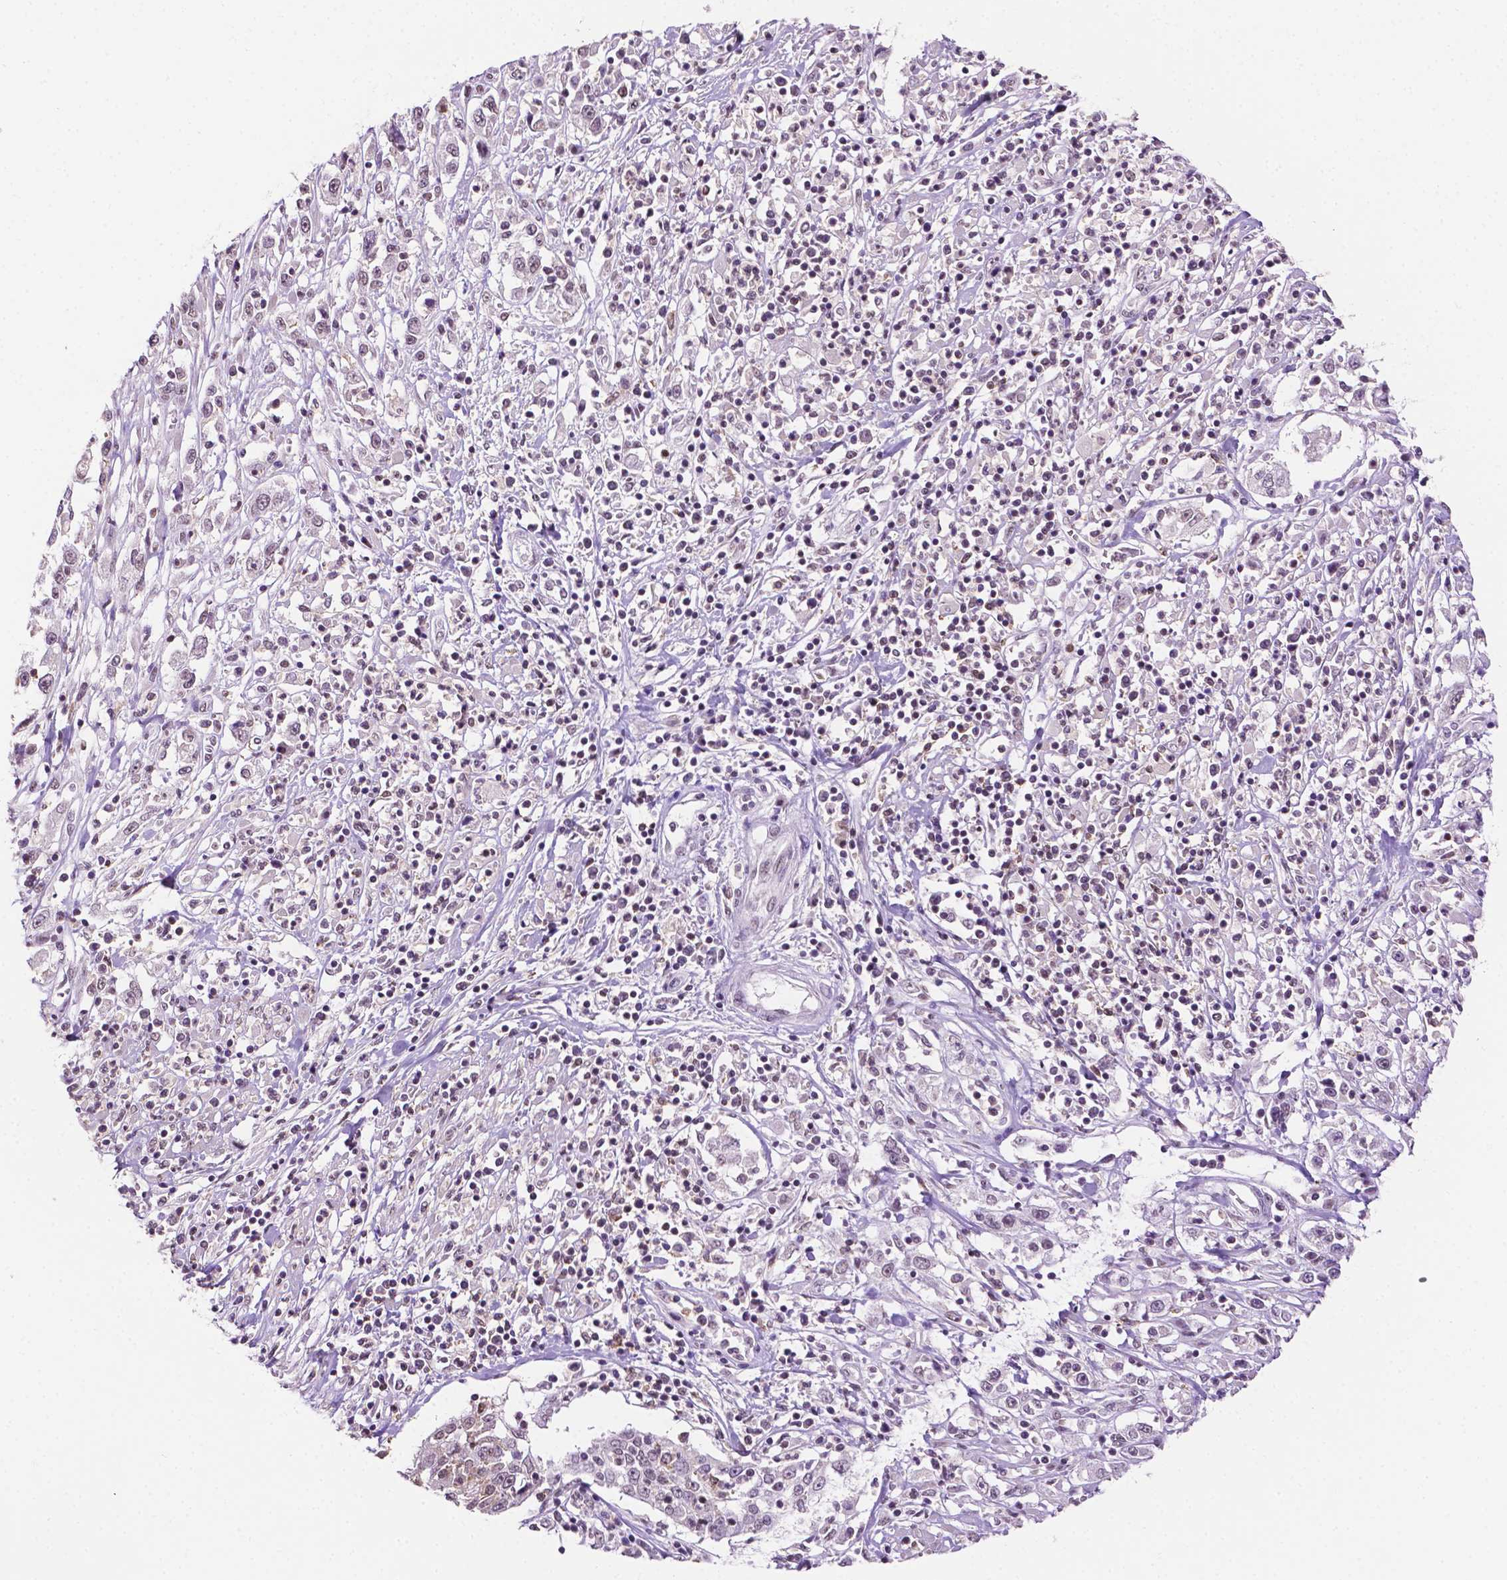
{"staining": {"intensity": "weak", "quantity": ">75%", "location": "nuclear"}, "tissue": "cervical cancer", "cell_type": "Tumor cells", "image_type": "cancer", "snomed": [{"axis": "morphology", "description": "Adenocarcinoma, NOS"}, {"axis": "topography", "description": "Cervix"}], "caption": "Protein expression analysis of human adenocarcinoma (cervical) reveals weak nuclear positivity in about >75% of tumor cells. The staining was performed using DAB (3,3'-diaminobenzidine), with brown indicating positive protein expression. Nuclei are stained blue with hematoxylin.", "gene": "PTPN6", "patient": {"sex": "female", "age": 40}}